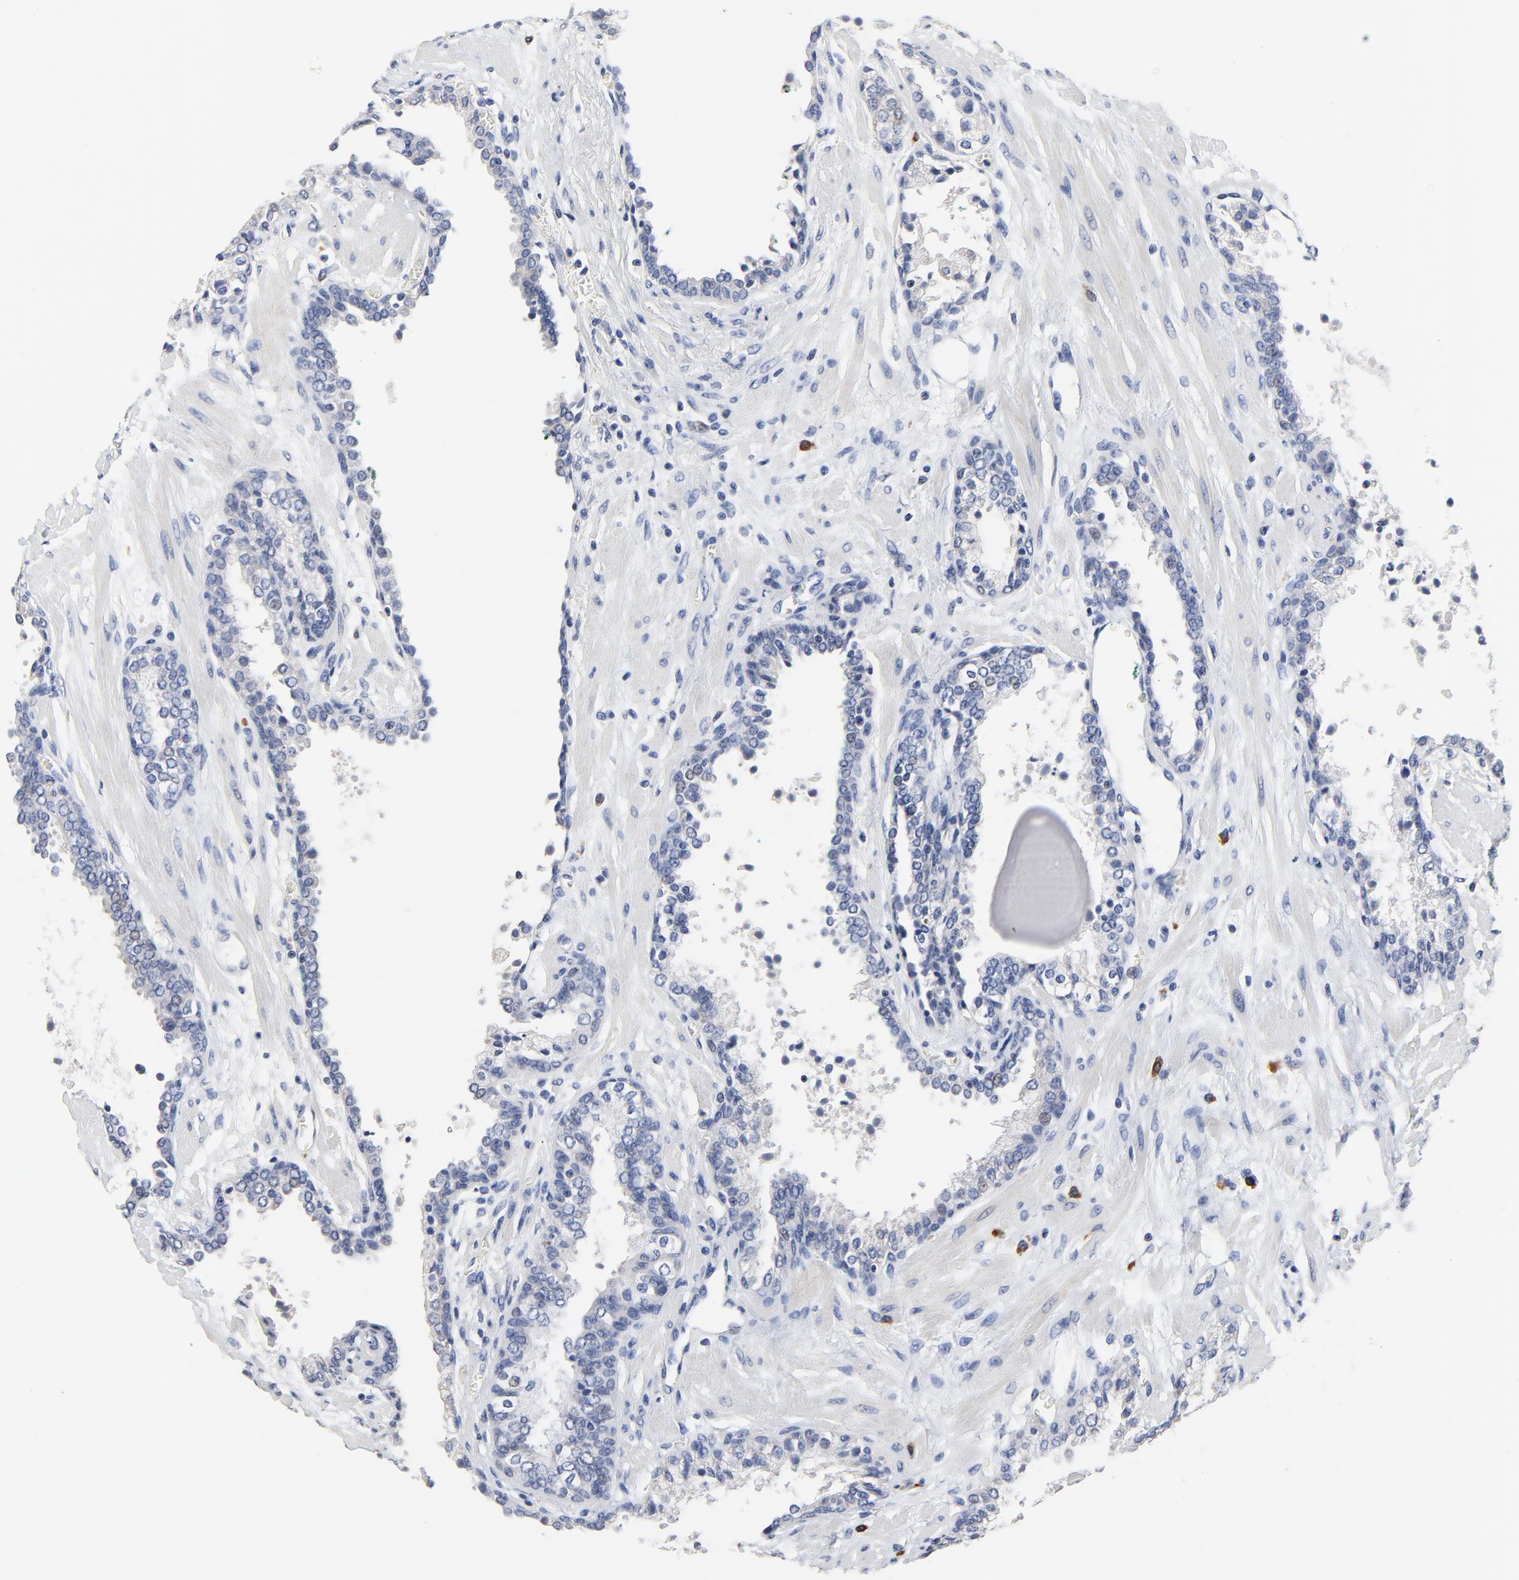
{"staining": {"intensity": "weak", "quantity": "25%-75%", "location": "cytoplasmic/membranous"}, "tissue": "prostate cancer", "cell_type": "Tumor cells", "image_type": "cancer", "snomed": [{"axis": "morphology", "description": "Adenocarcinoma, Medium grade"}, {"axis": "topography", "description": "Prostate"}], "caption": "IHC image of neoplastic tissue: prostate cancer (medium-grade adenocarcinoma) stained using IHC demonstrates low levels of weak protein expression localized specifically in the cytoplasmic/membranous of tumor cells, appearing as a cytoplasmic/membranous brown color.", "gene": "FBXL5", "patient": {"sex": "male", "age": 70}}